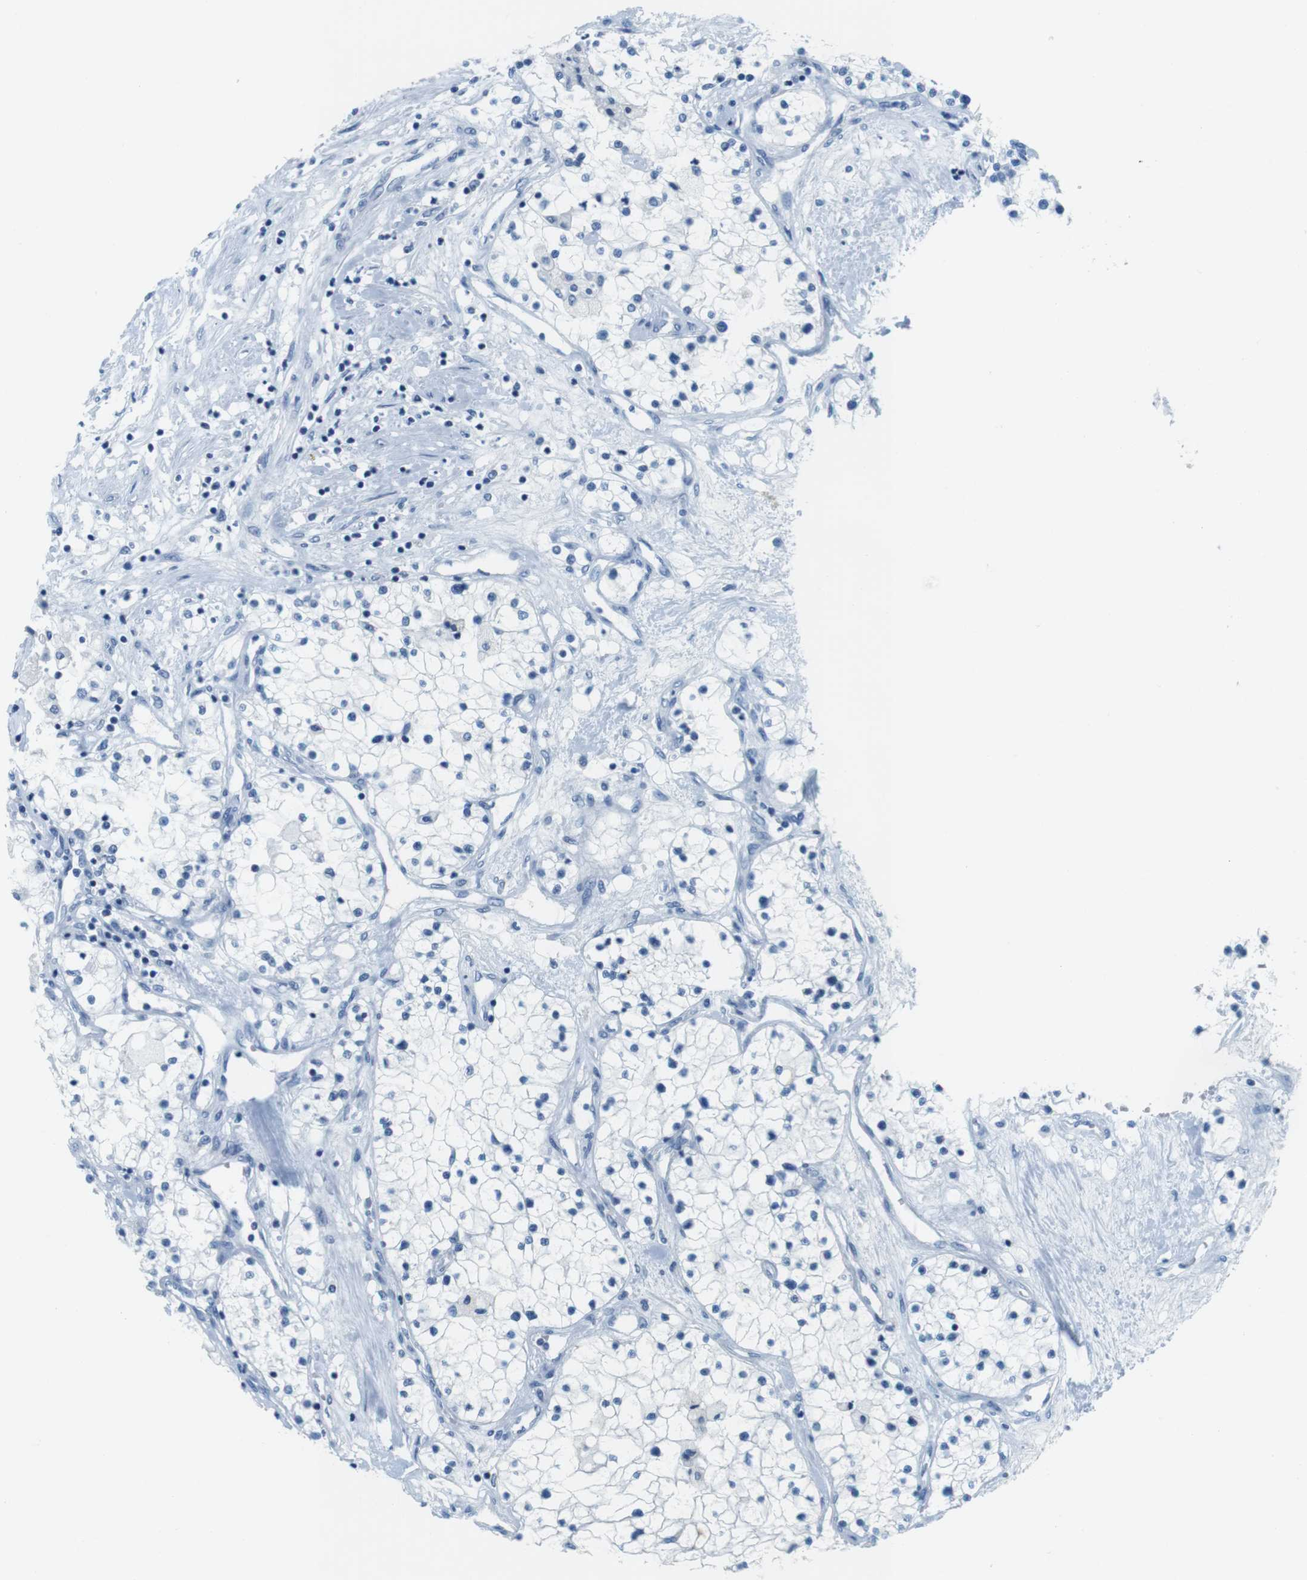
{"staining": {"intensity": "negative", "quantity": "none", "location": "none"}, "tissue": "renal cancer", "cell_type": "Tumor cells", "image_type": "cancer", "snomed": [{"axis": "morphology", "description": "Adenocarcinoma, NOS"}, {"axis": "topography", "description": "Kidney"}], "caption": "A high-resolution image shows IHC staining of renal cancer (adenocarcinoma), which displays no significant expression in tumor cells.", "gene": "CYP2C9", "patient": {"sex": "male", "age": 68}}